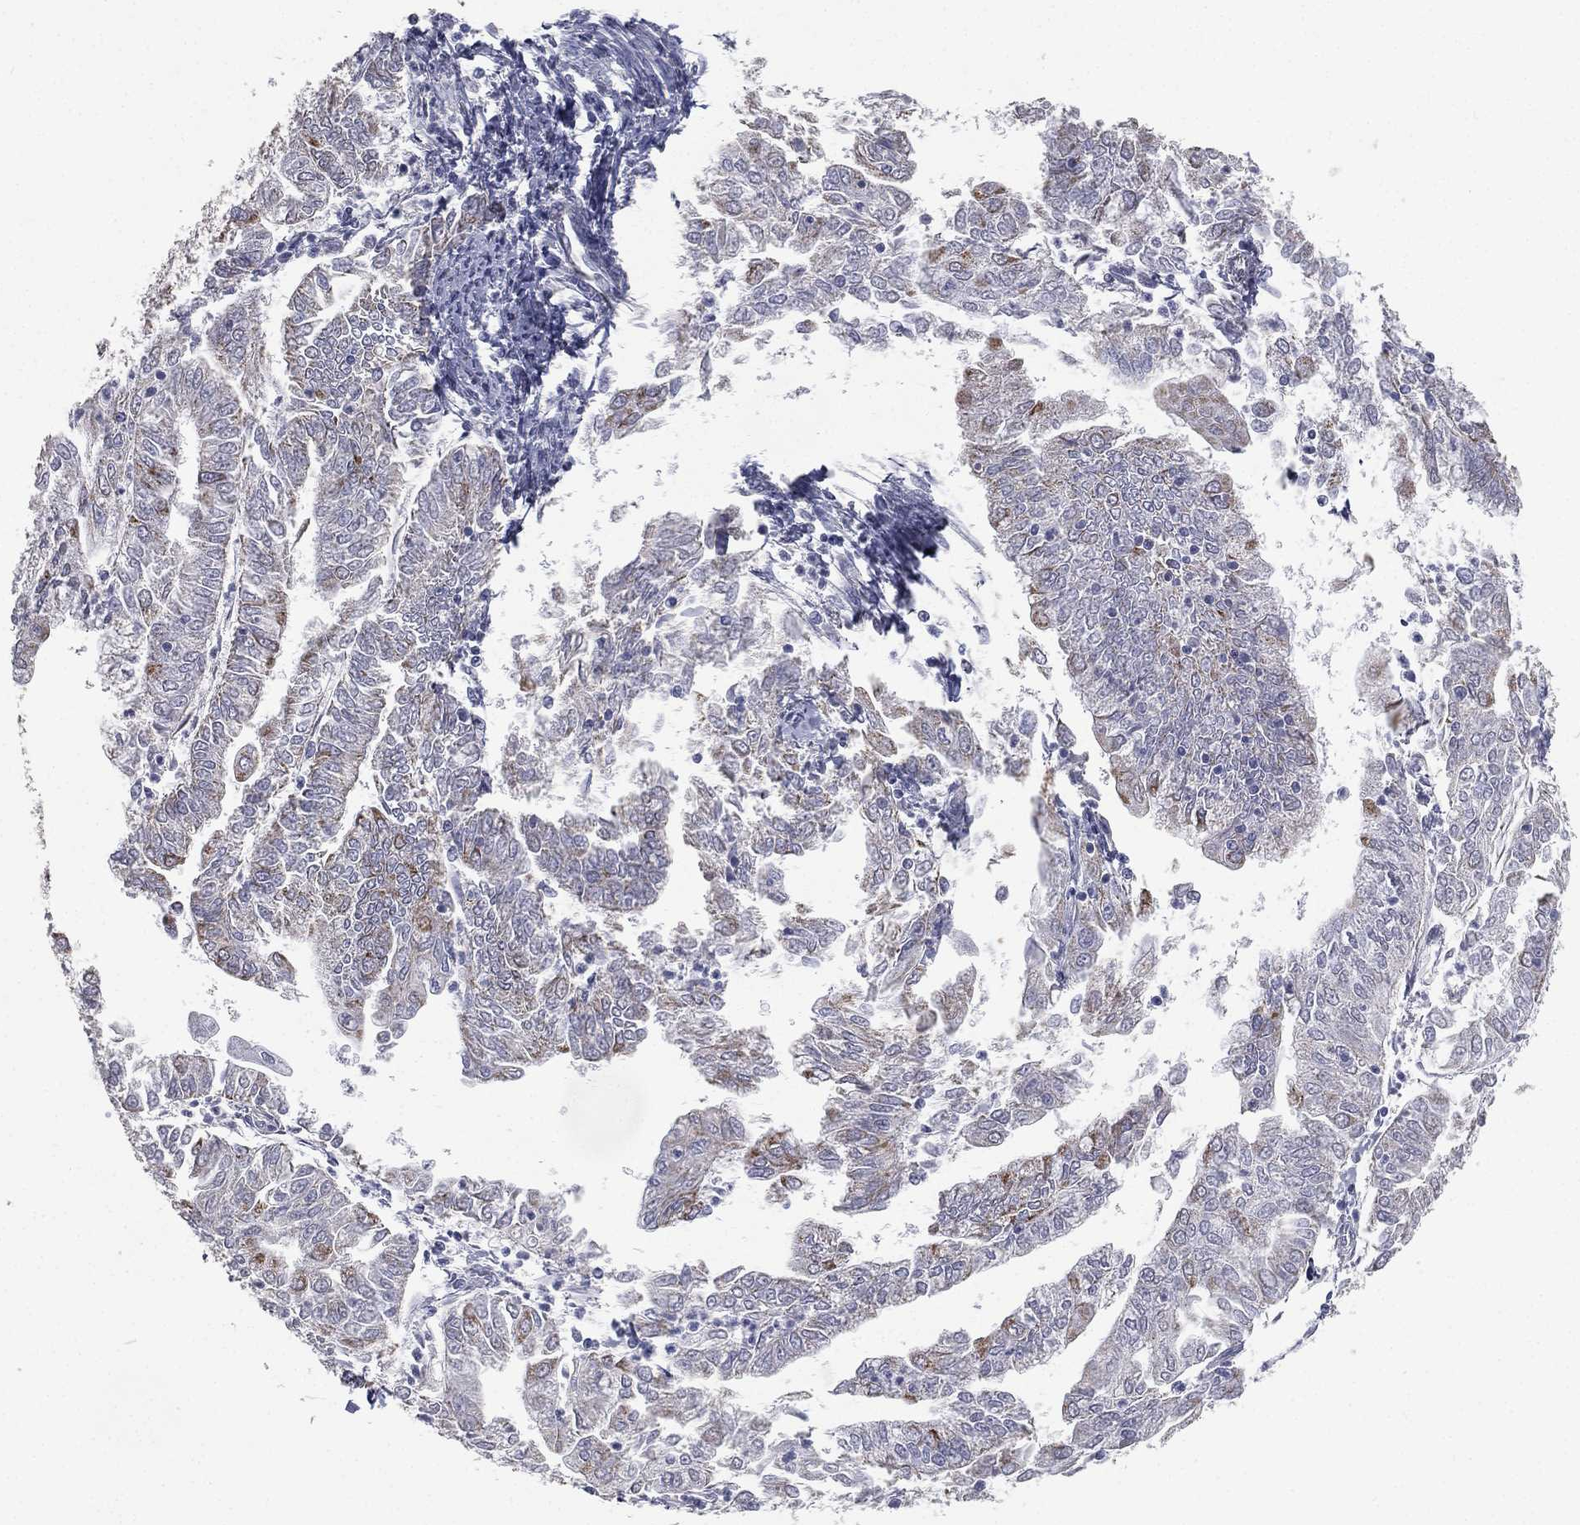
{"staining": {"intensity": "negative", "quantity": "none", "location": "none"}, "tissue": "endometrial cancer", "cell_type": "Tumor cells", "image_type": "cancer", "snomed": [{"axis": "morphology", "description": "Adenocarcinoma, NOS"}, {"axis": "topography", "description": "Endometrium"}], "caption": "High power microscopy image of an immunohistochemistry (IHC) histopathology image of endometrial cancer (adenocarcinoma), revealing no significant positivity in tumor cells.", "gene": "ESX1", "patient": {"sex": "female", "age": 56}}